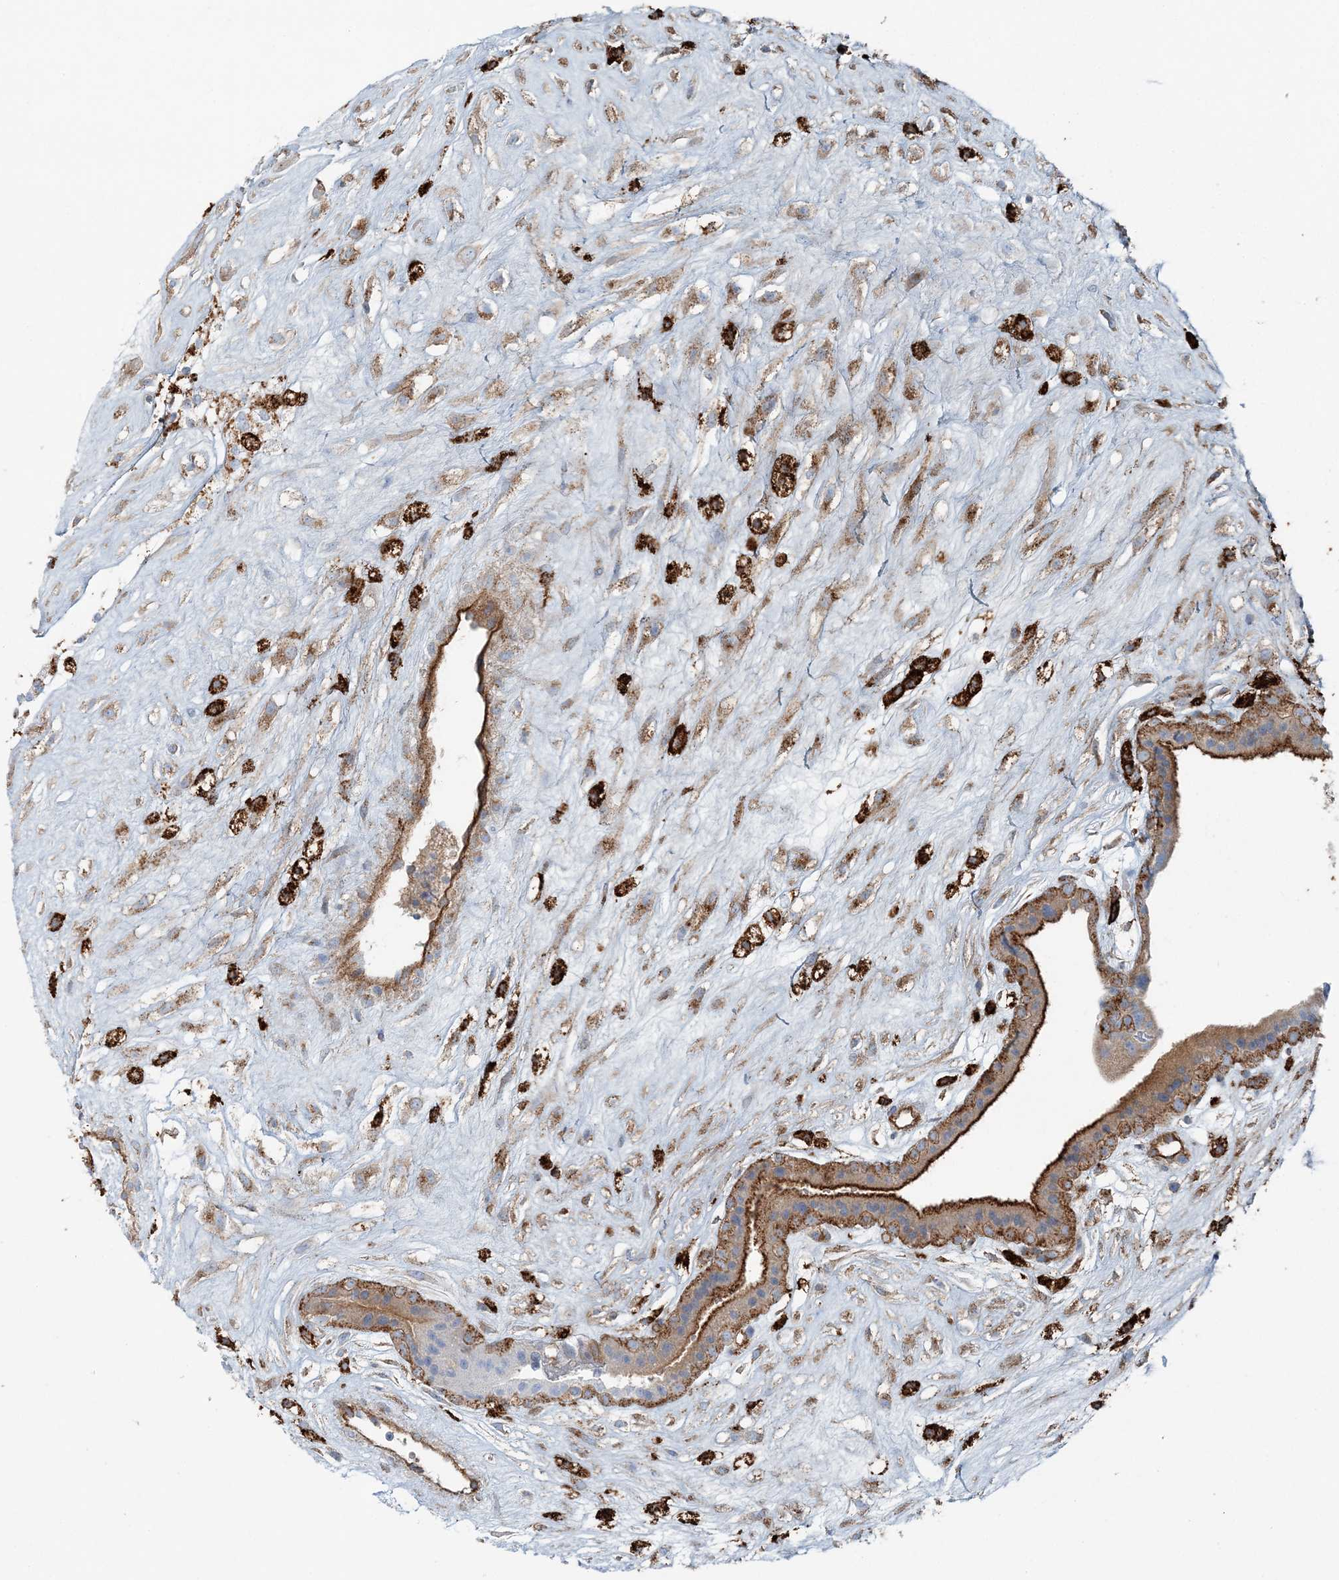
{"staining": {"intensity": "moderate", "quantity": "<25%", "location": "cytoplasmic/membranous"}, "tissue": "placenta", "cell_type": "Trophoblastic cells", "image_type": "normal", "snomed": [{"axis": "morphology", "description": "Normal tissue, NOS"}, {"axis": "topography", "description": "Placenta"}], "caption": "Immunohistochemistry (IHC) photomicrograph of normal placenta: placenta stained using immunohistochemistry reveals low levels of moderate protein expression localized specifically in the cytoplasmic/membranous of trophoblastic cells, appearing as a cytoplasmic/membranous brown color.", "gene": "SNX2", "patient": {"sex": "female", "age": 18}}